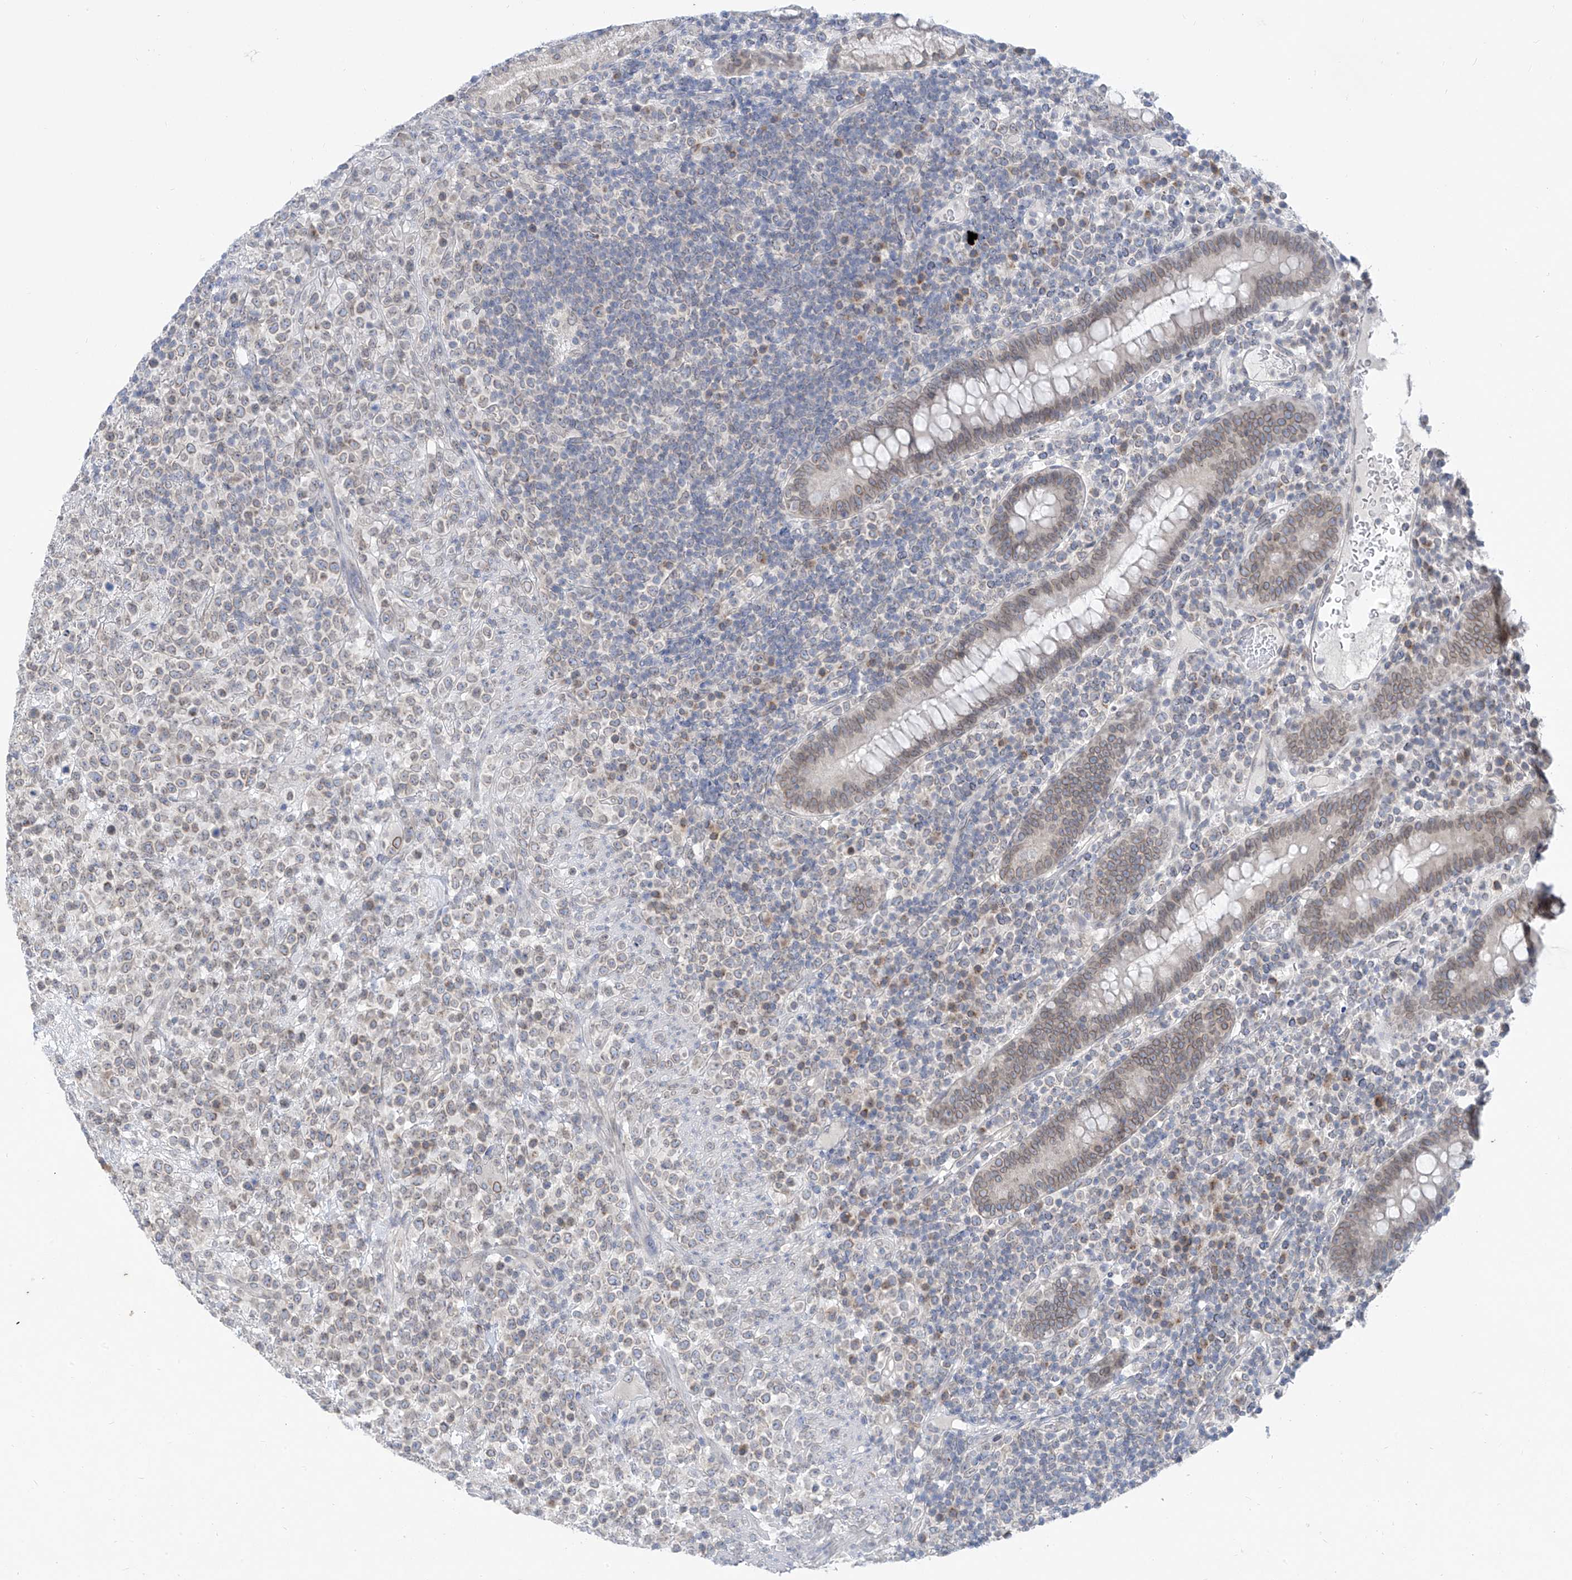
{"staining": {"intensity": "weak", "quantity": ">75%", "location": "cytoplasmic/membranous,nuclear"}, "tissue": "lymphoma", "cell_type": "Tumor cells", "image_type": "cancer", "snomed": [{"axis": "morphology", "description": "Malignant lymphoma, non-Hodgkin's type, High grade"}, {"axis": "topography", "description": "Colon"}], "caption": "High-grade malignant lymphoma, non-Hodgkin's type was stained to show a protein in brown. There is low levels of weak cytoplasmic/membranous and nuclear expression in about >75% of tumor cells.", "gene": "KRTAP25-1", "patient": {"sex": "female", "age": 53}}